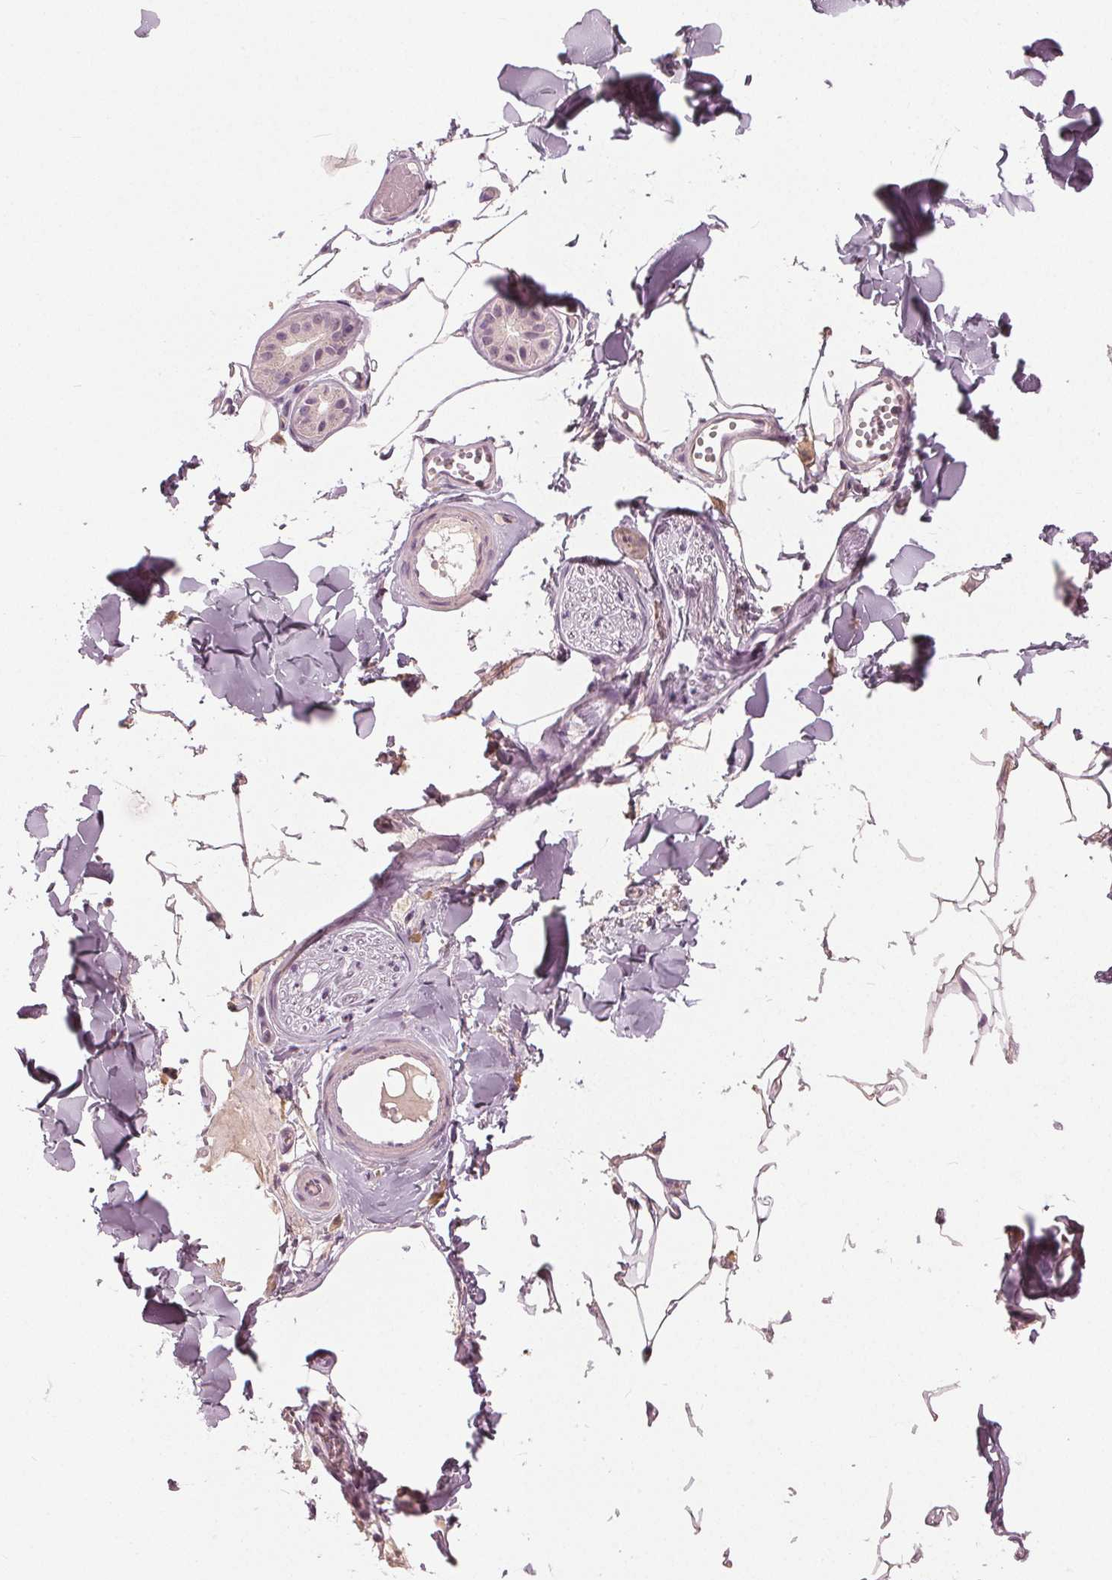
{"staining": {"intensity": "negative", "quantity": "none", "location": "none"}, "tissue": "adipose tissue", "cell_type": "Adipocytes", "image_type": "normal", "snomed": [{"axis": "morphology", "description": "Normal tissue, NOS"}, {"axis": "topography", "description": "Skin"}, {"axis": "topography", "description": "Peripheral nerve tissue"}], "caption": "Immunohistochemistry micrograph of normal adipose tissue: adipose tissue stained with DAB shows no significant protein positivity in adipocytes.", "gene": "KLK13", "patient": {"sex": "female", "age": 45}}